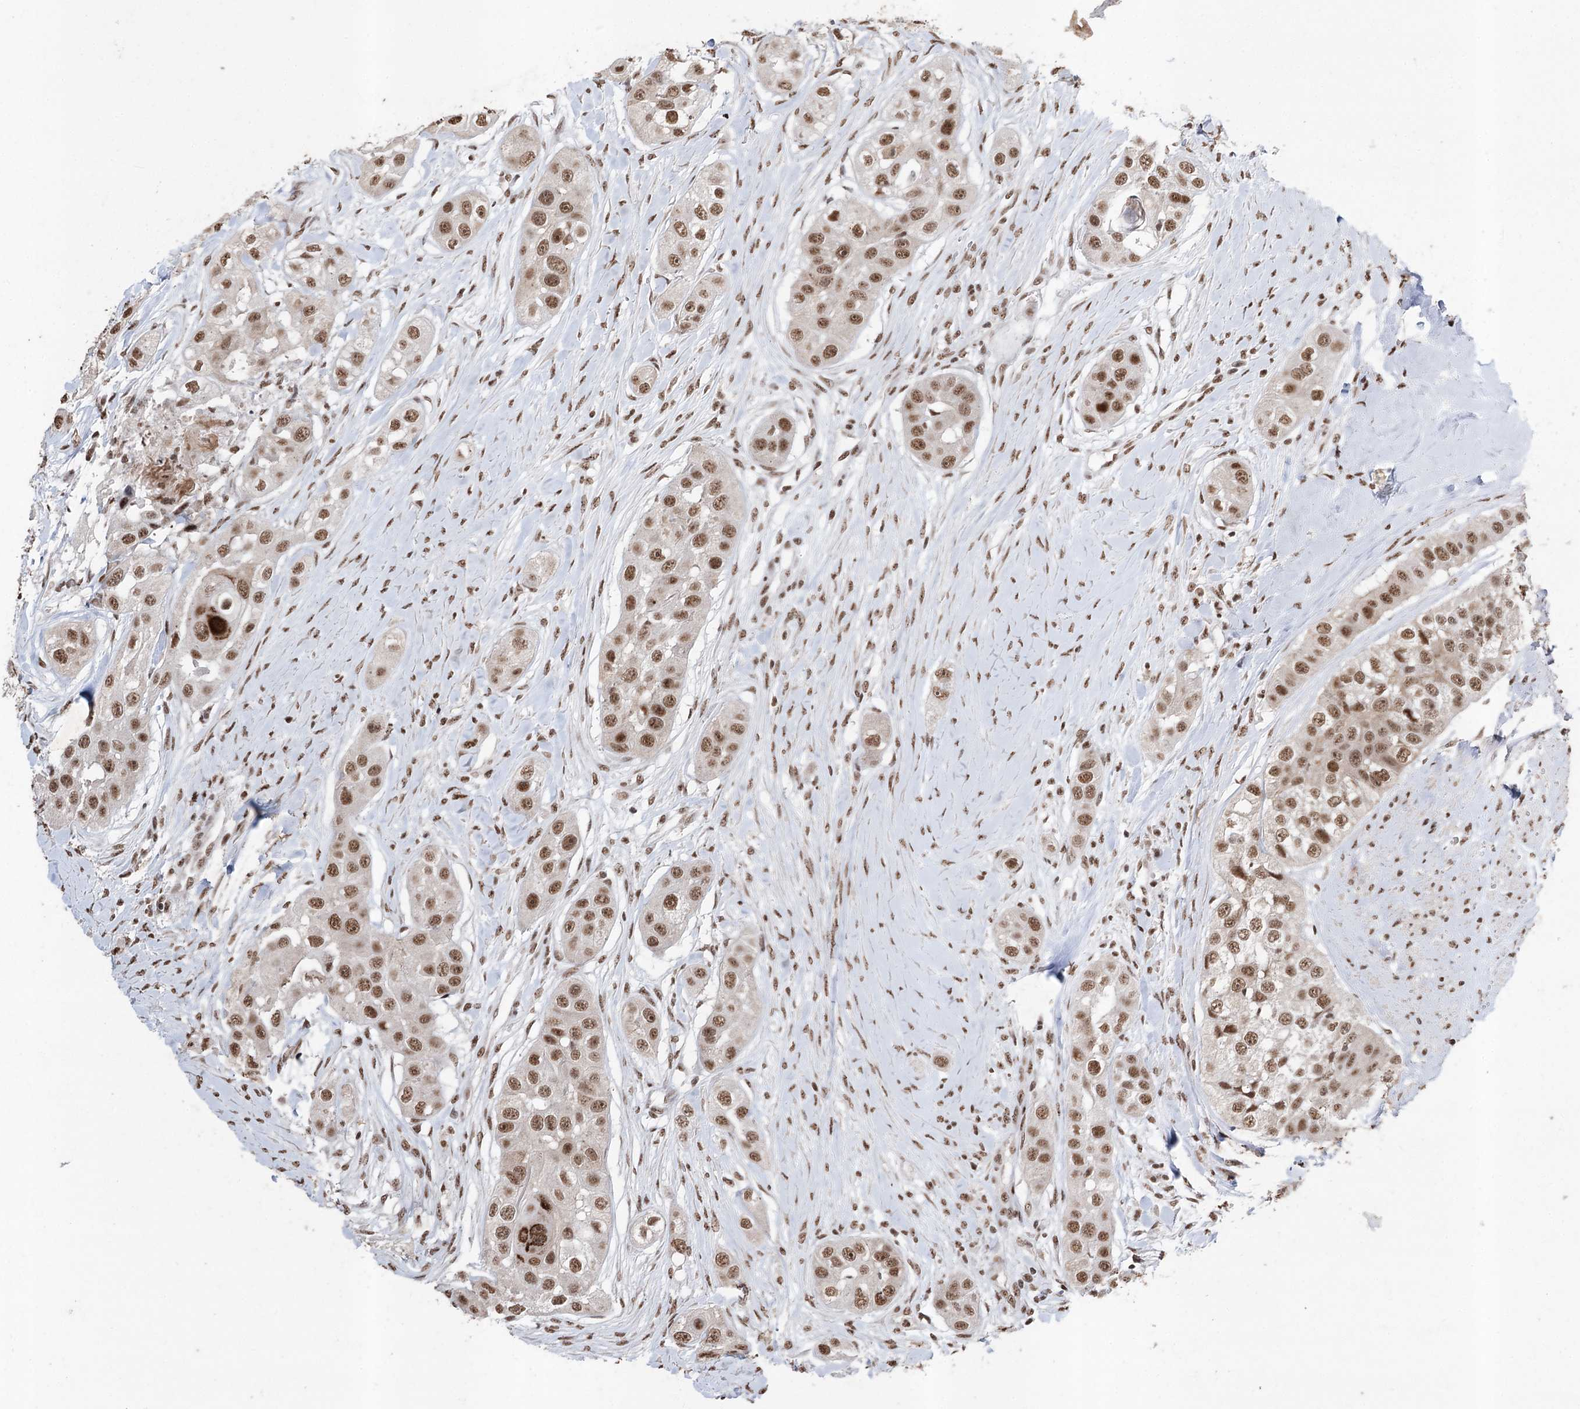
{"staining": {"intensity": "moderate", "quantity": ">75%", "location": "nuclear"}, "tissue": "head and neck cancer", "cell_type": "Tumor cells", "image_type": "cancer", "snomed": [{"axis": "morphology", "description": "Normal tissue, NOS"}, {"axis": "morphology", "description": "Squamous cell carcinoma, NOS"}, {"axis": "topography", "description": "Skeletal muscle"}, {"axis": "topography", "description": "Head-Neck"}], "caption": "Immunohistochemistry staining of squamous cell carcinoma (head and neck), which exhibits medium levels of moderate nuclear expression in approximately >75% of tumor cells indicating moderate nuclear protein positivity. The staining was performed using DAB (3,3'-diaminobenzidine) (brown) for protein detection and nuclei were counterstained in hematoxylin (blue).", "gene": "PDCD4", "patient": {"sex": "male", "age": 51}}